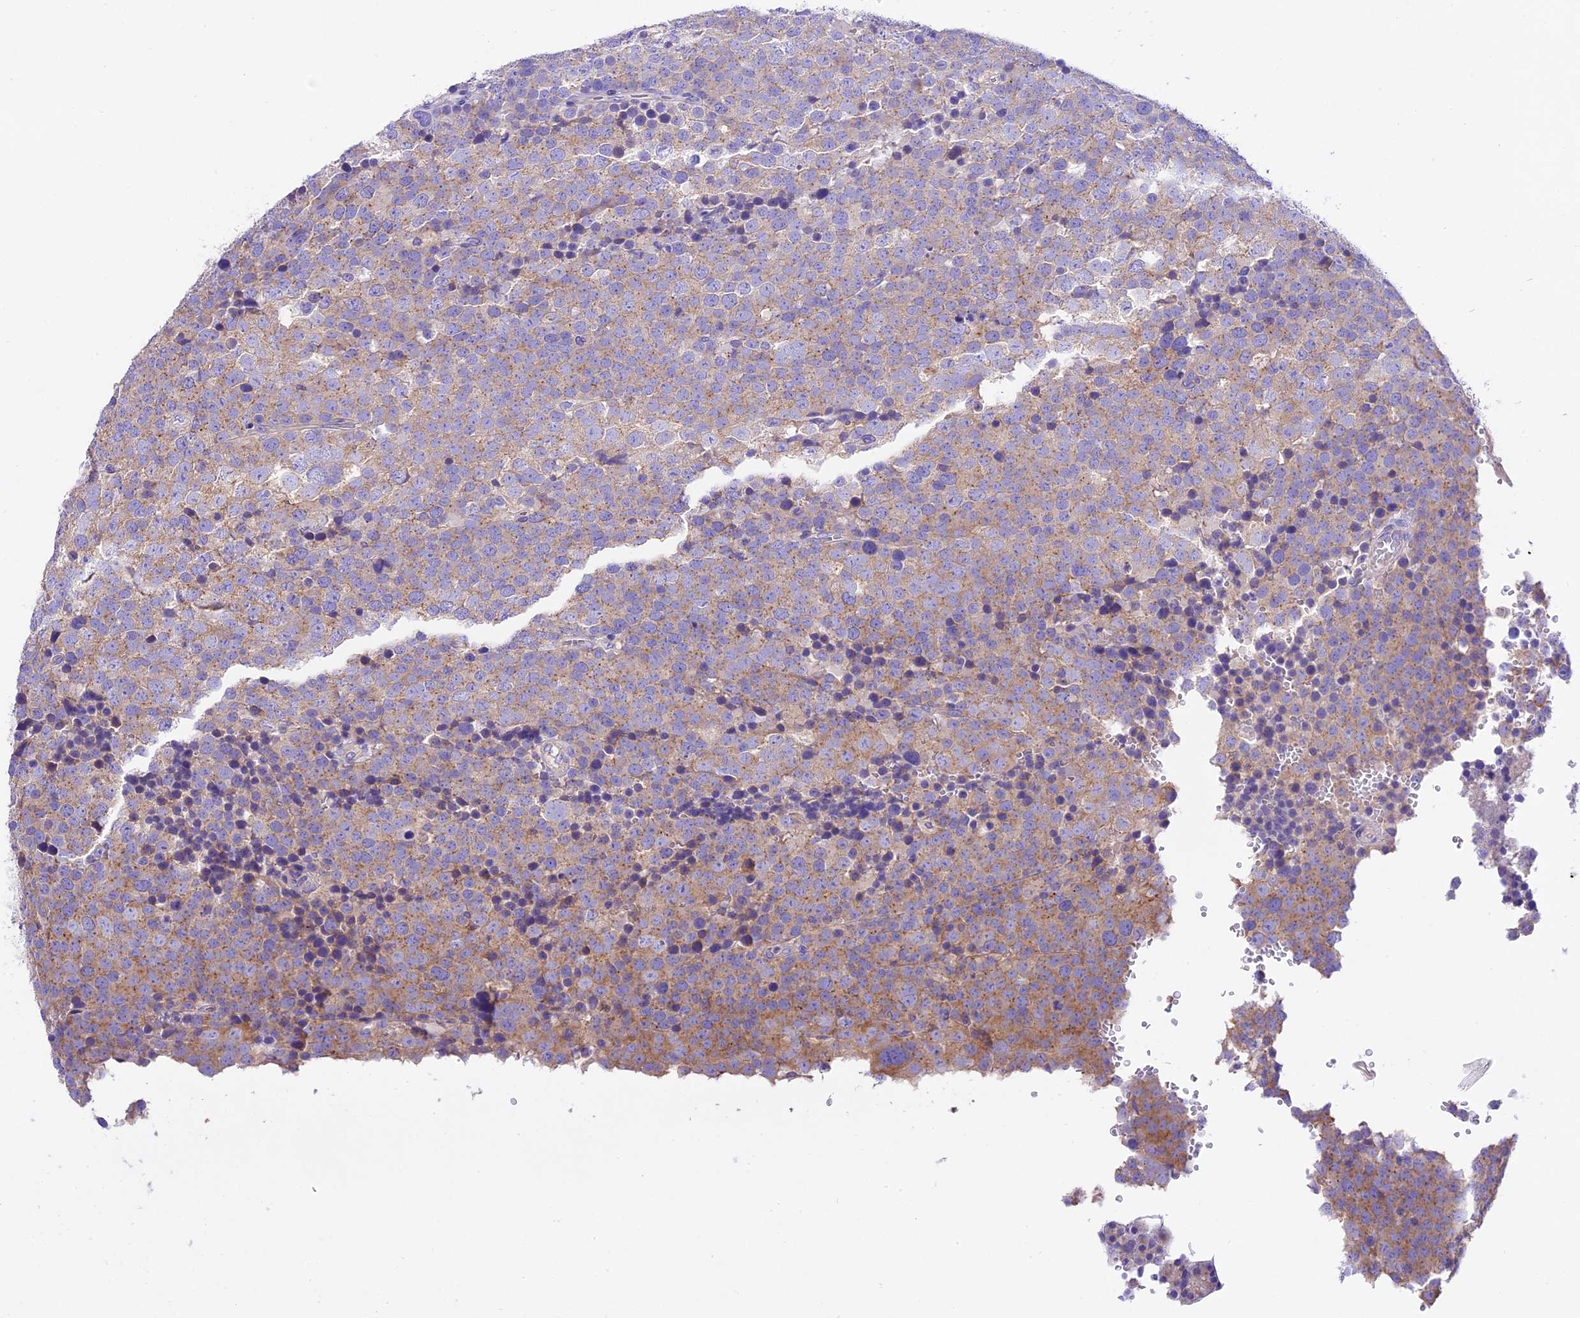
{"staining": {"intensity": "moderate", "quantity": "25%-75%", "location": "cytoplasmic/membranous"}, "tissue": "testis cancer", "cell_type": "Tumor cells", "image_type": "cancer", "snomed": [{"axis": "morphology", "description": "Seminoma, NOS"}, {"axis": "topography", "description": "Testis"}], "caption": "An immunohistochemistry (IHC) image of neoplastic tissue is shown. Protein staining in brown highlights moderate cytoplasmic/membranous positivity in testis cancer (seminoma) within tumor cells. The staining was performed using DAB to visualize the protein expression in brown, while the nuclei were stained in blue with hematoxylin (Magnification: 20x).", "gene": "PEMT", "patient": {"sex": "male", "age": 71}}